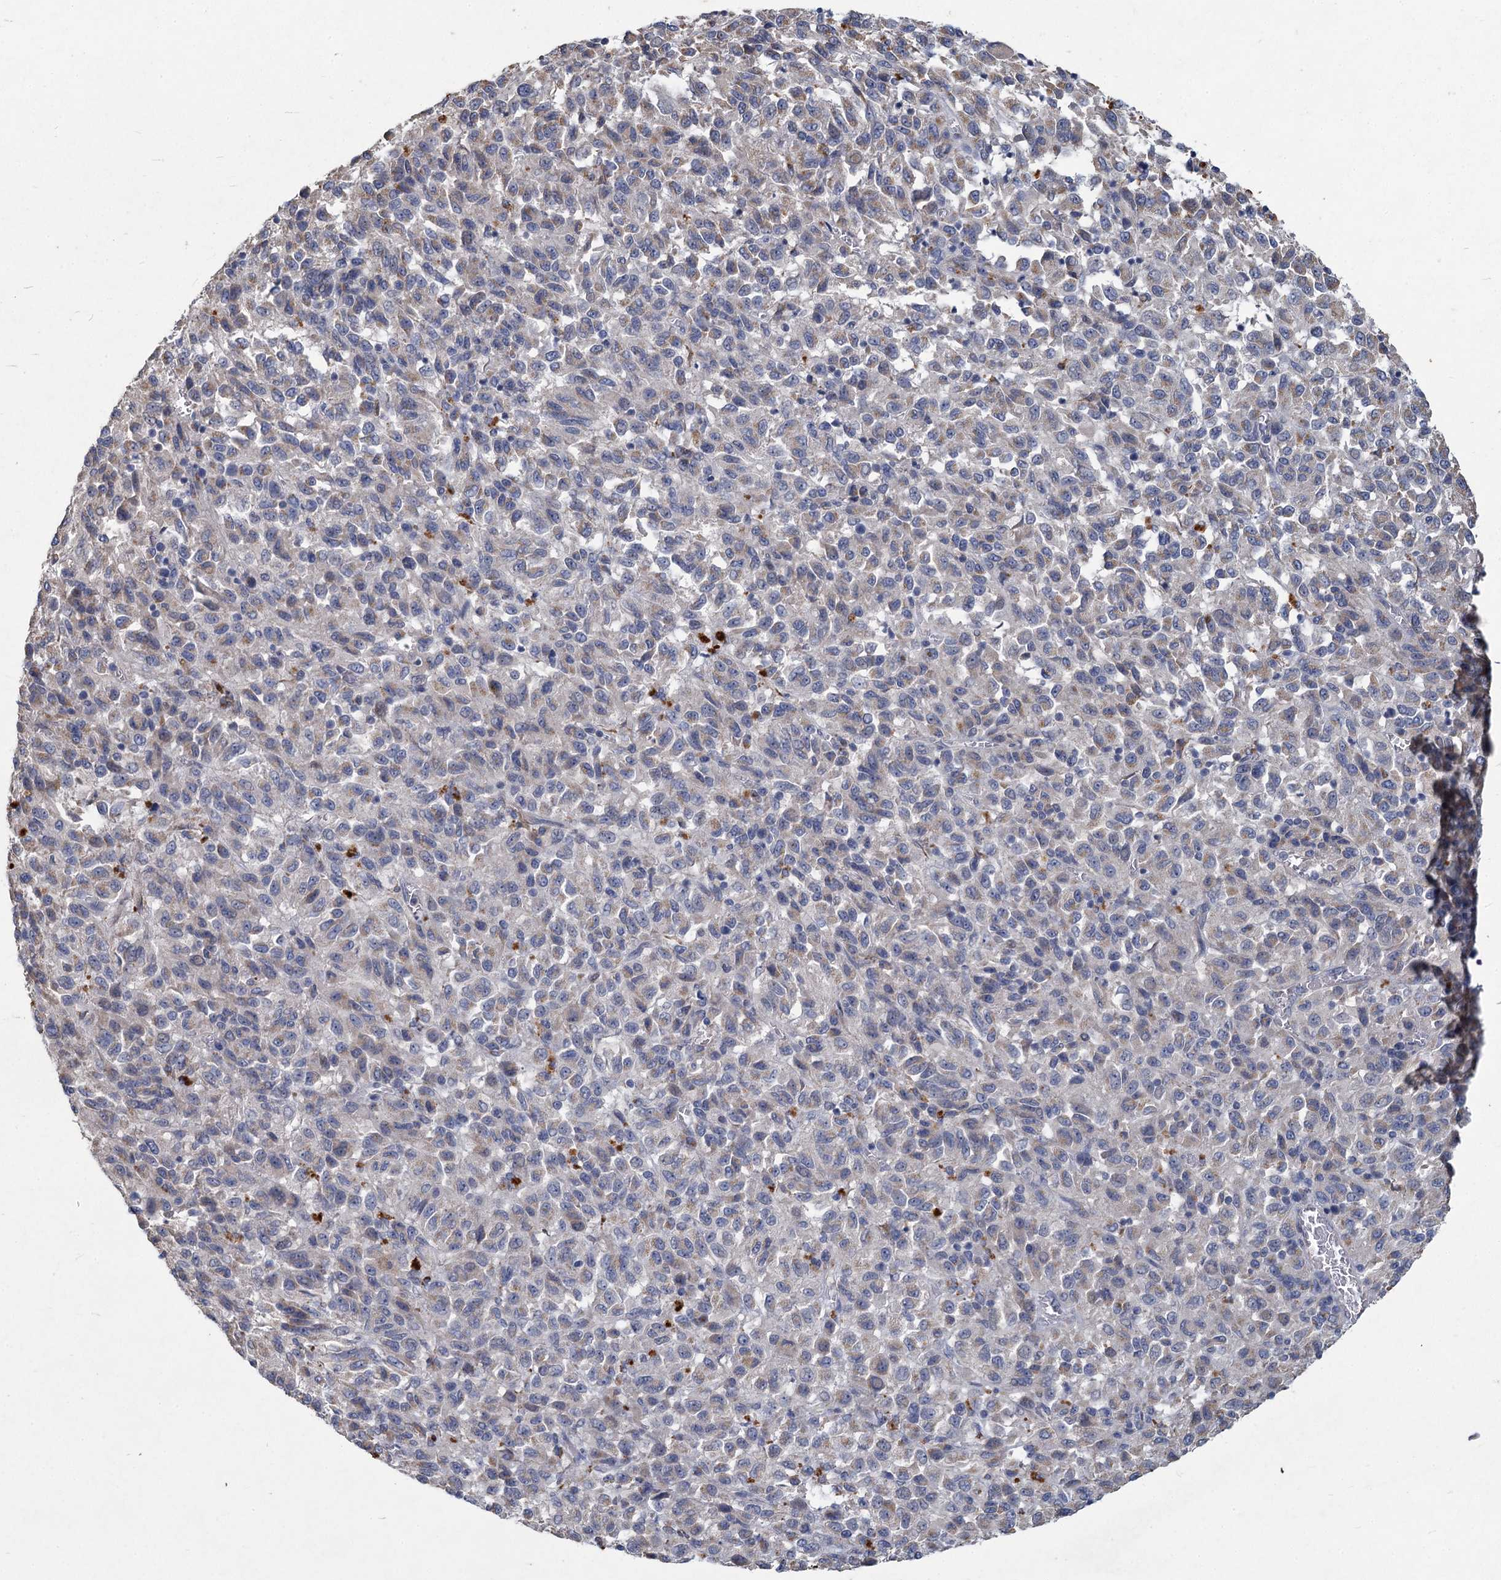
{"staining": {"intensity": "negative", "quantity": "none", "location": "none"}, "tissue": "melanoma", "cell_type": "Tumor cells", "image_type": "cancer", "snomed": [{"axis": "morphology", "description": "Malignant melanoma, Metastatic site"}, {"axis": "topography", "description": "Lung"}], "caption": "A micrograph of malignant melanoma (metastatic site) stained for a protein reveals no brown staining in tumor cells.", "gene": "HES2", "patient": {"sex": "male", "age": 64}}